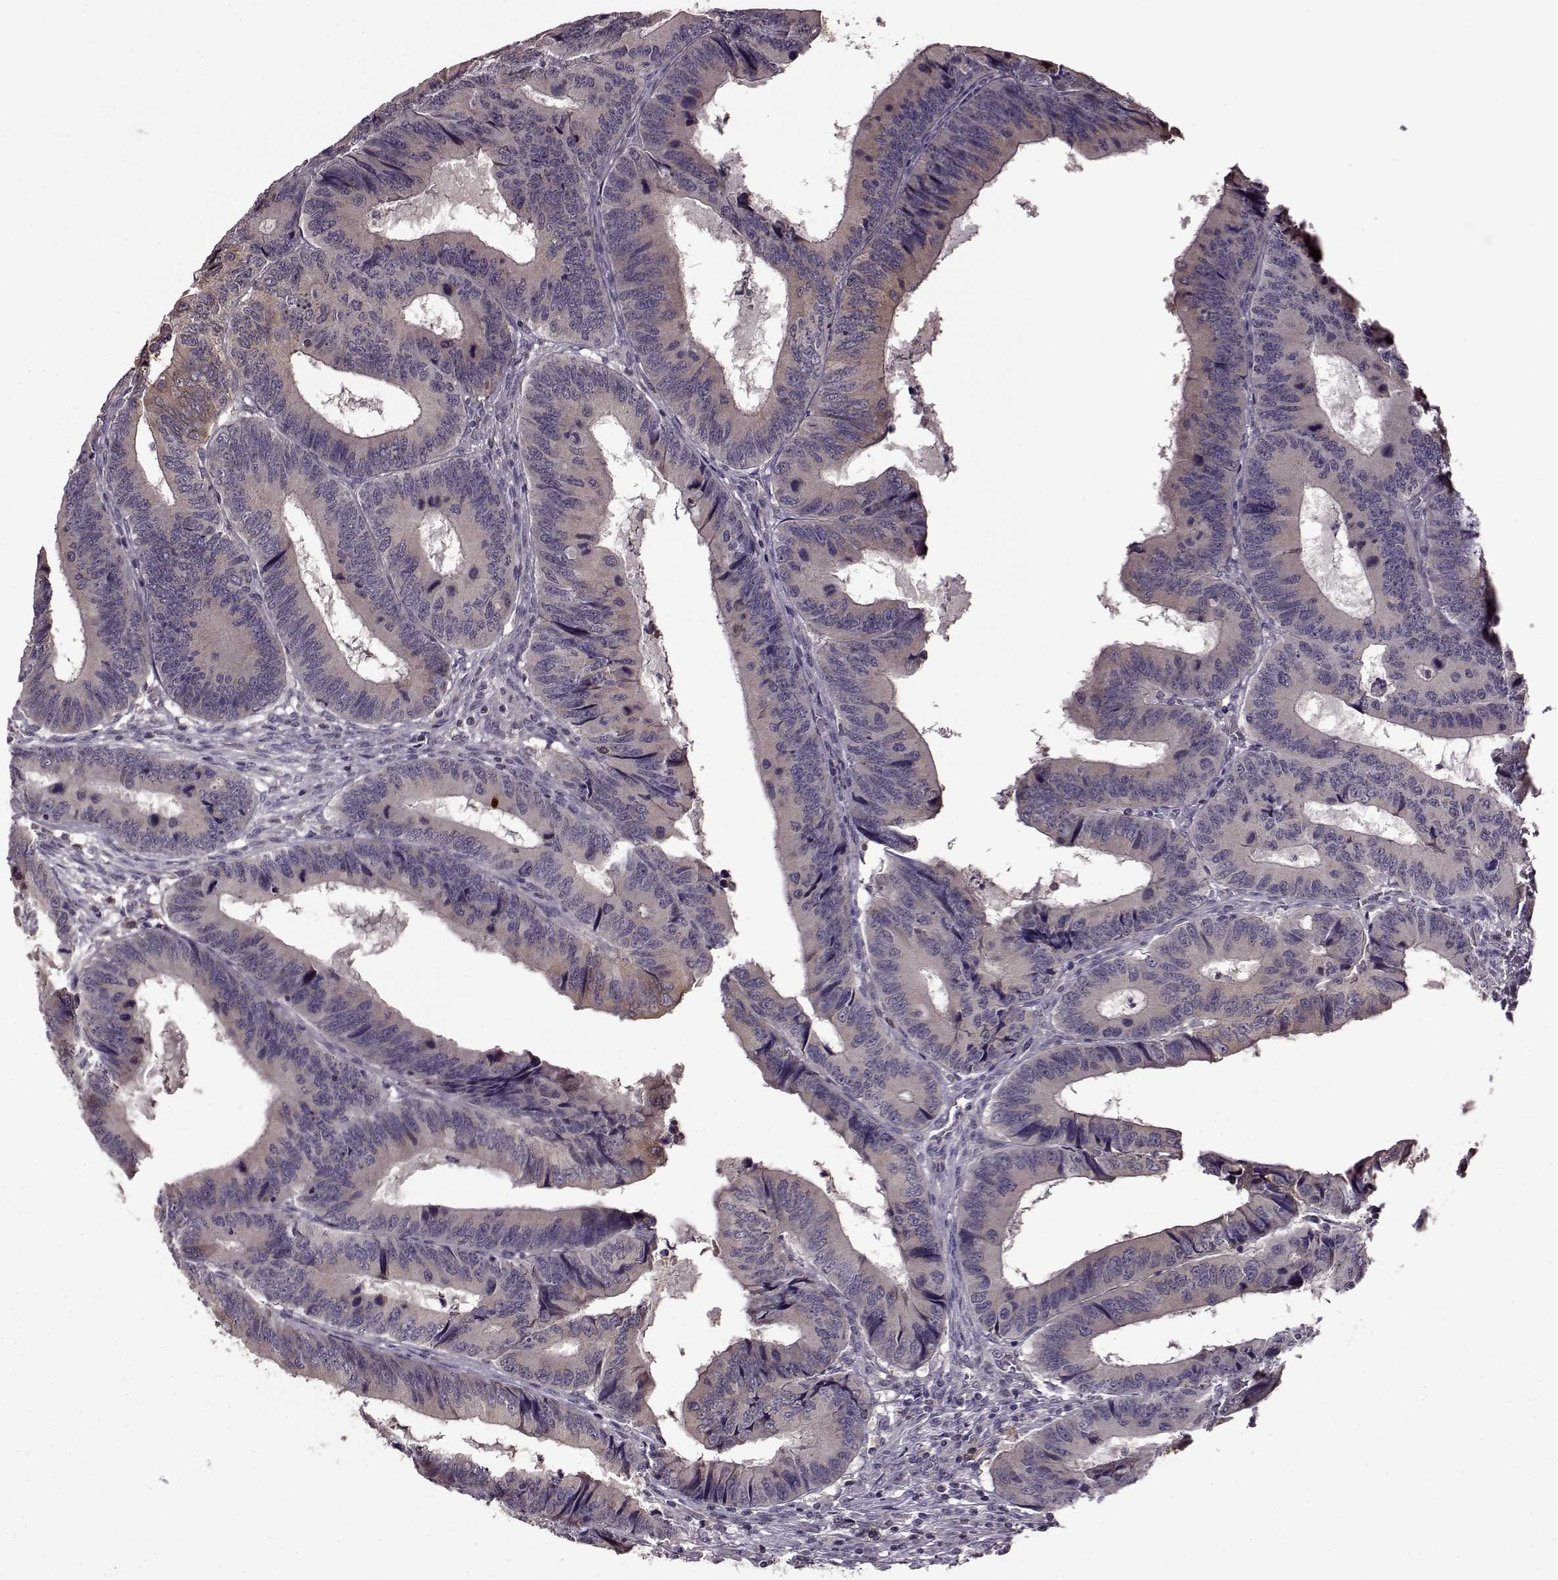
{"staining": {"intensity": "negative", "quantity": "none", "location": "none"}, "tissue": "colorectal cancer", "cell_type": "Tumor cells", "image_type": "cancer", "snomed": [{"axis": "morphology", "description": "Adenocarcinoma, NOS"}, {"axis": "topography", "description": "Colon"}], "caption": "A photomicrograph of human colorectal cancer is negative for staining in tumor cells. The staining was performed using DAB (3,3'-diaminobenzidine) to visualize the protein expression in brown, while the nuclei were stained in blue with hematoxylin (Magnification: 20x).", "gene": "MAIP1", "patient": {"sex": "male", "age": 53}}